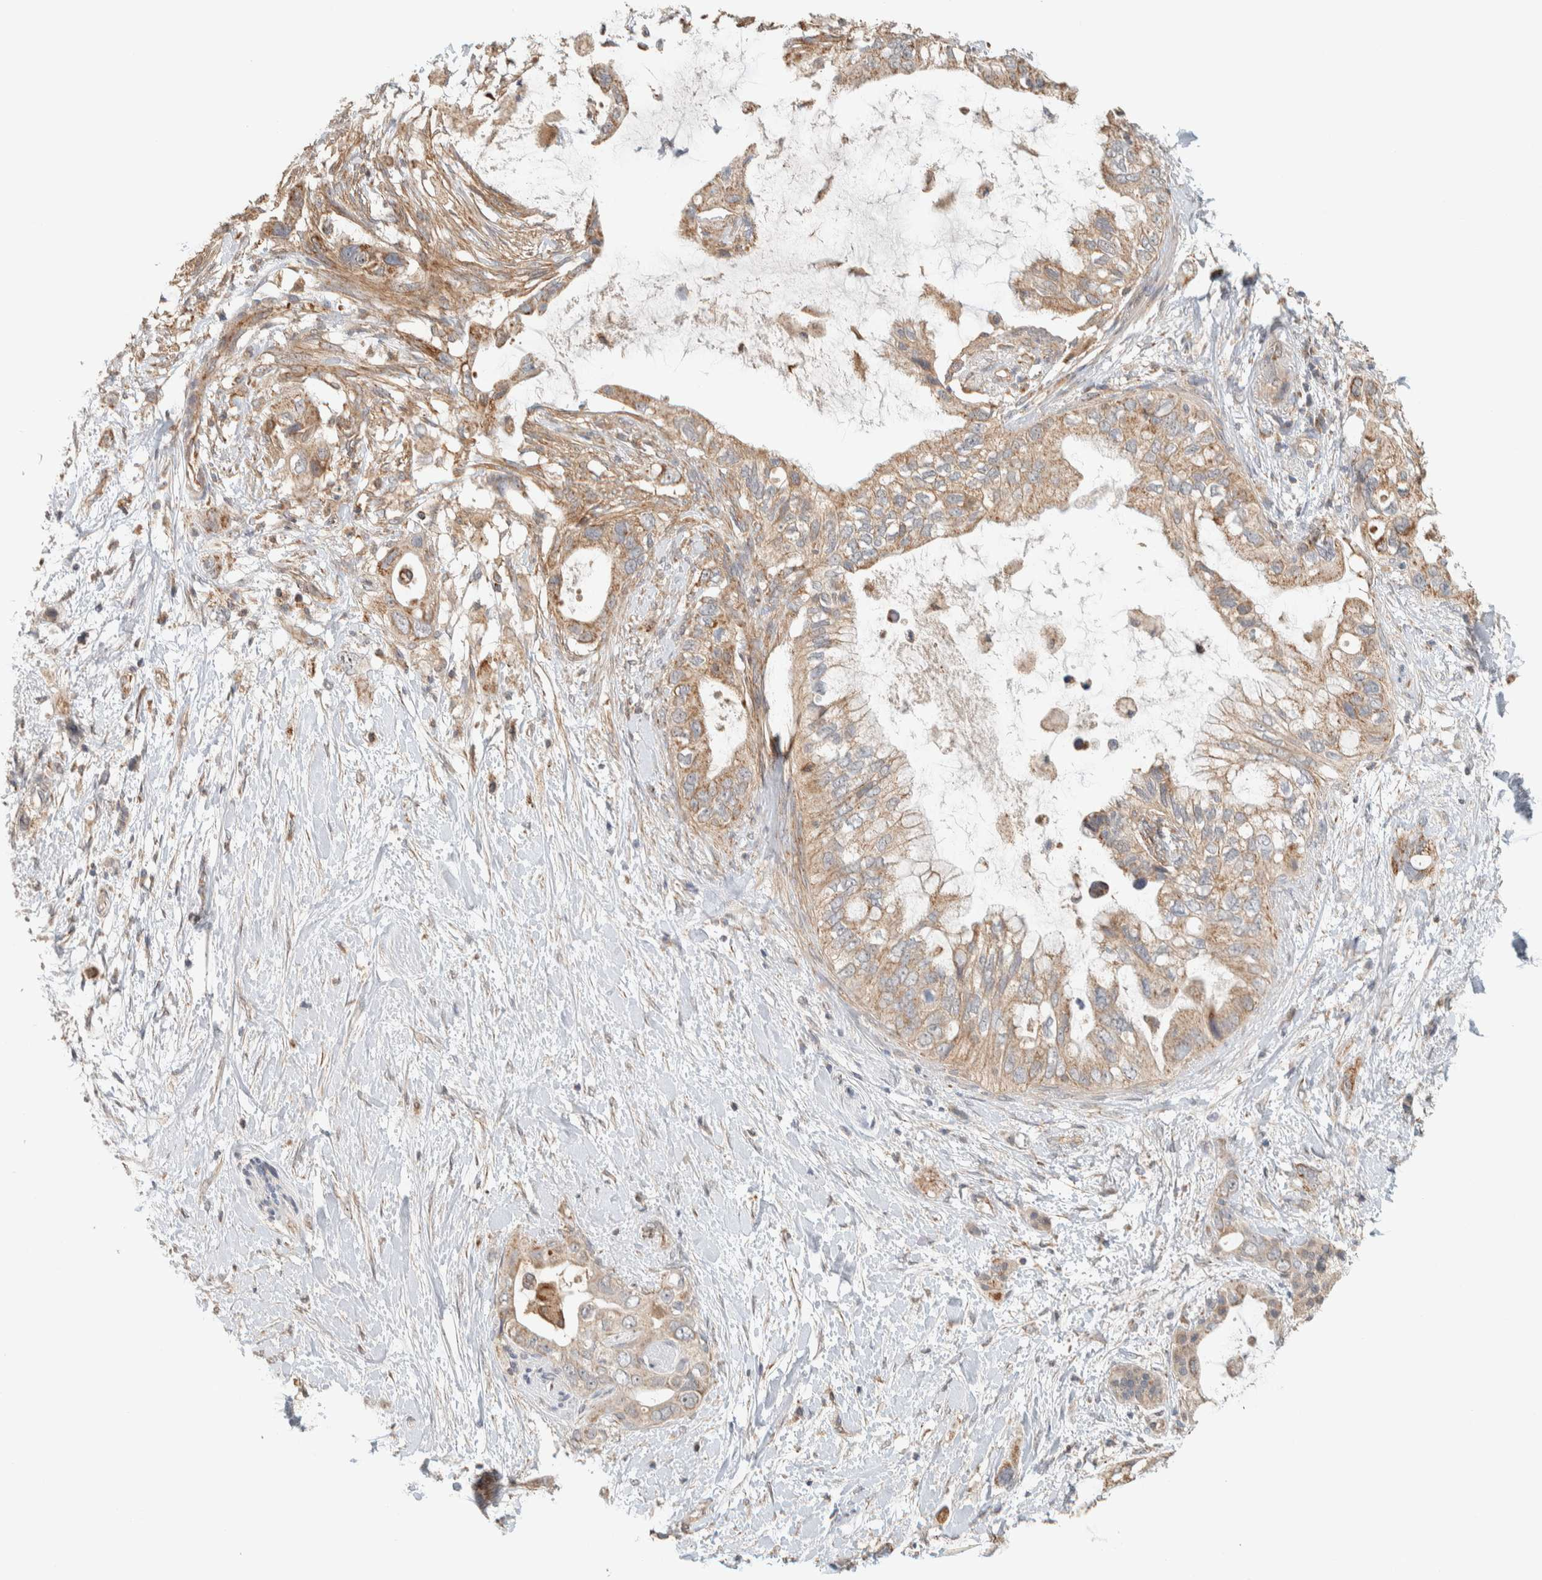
{"staining": {"intensity": "moderate", "quantity": ">75%", "location": "cytoplasmic/membranous"}, "tissue": "pancreatic cancer", "cell_type": "Tumor cells", "image_type": "cancer", "snomed": [{"axis": "morphology", "description": "Adenocarcinoma, NOS"}, {"axis": "topography", "description": "Pancreas"}], "caption": "High-power microscopy captured an IHC histopathology image of adenocarcinoma (pancreatic), revealing moderate cytoplasmic/membranous expression in about >75% of tumor cells.", "gene": "PDE7B", "patient": {"sex": "female", "age": 56}}